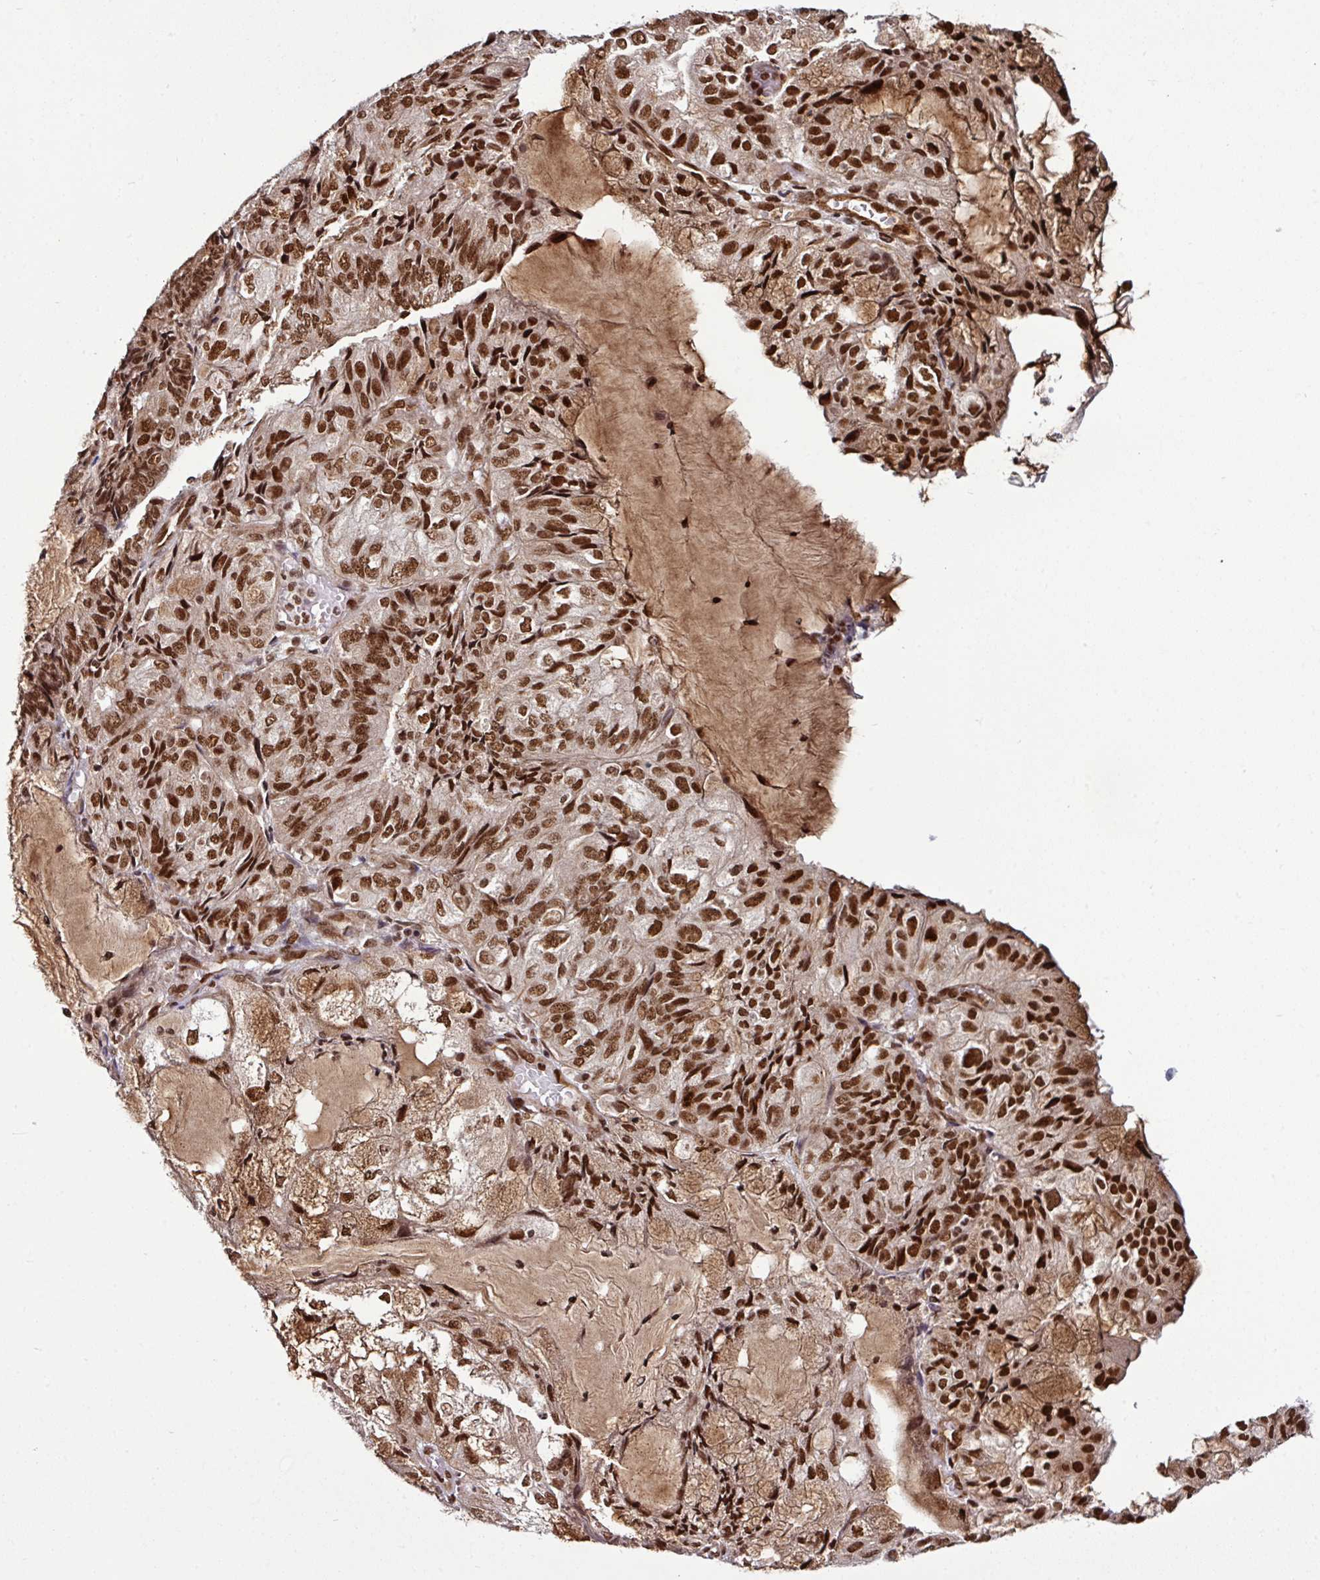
{"staining": {"intensity": "strong", "quantity": ">75%", "location": "nuclear"}, "tissue": "endometrial cancer", "cell_type": "Tumor cells", "image_type": "cancer", "snomed": [{"axis": "morphology", "description": "Adenocarcinoma, NOS"}, {"axis": "topography", "description": "Endometrium"}], "caption": "Strong nuclear expression is seen in approximately >75% of tumor cells in endometrial cancer.", "gene": "MORF4L2", "patient": {"sex": "female", "age": 81}}